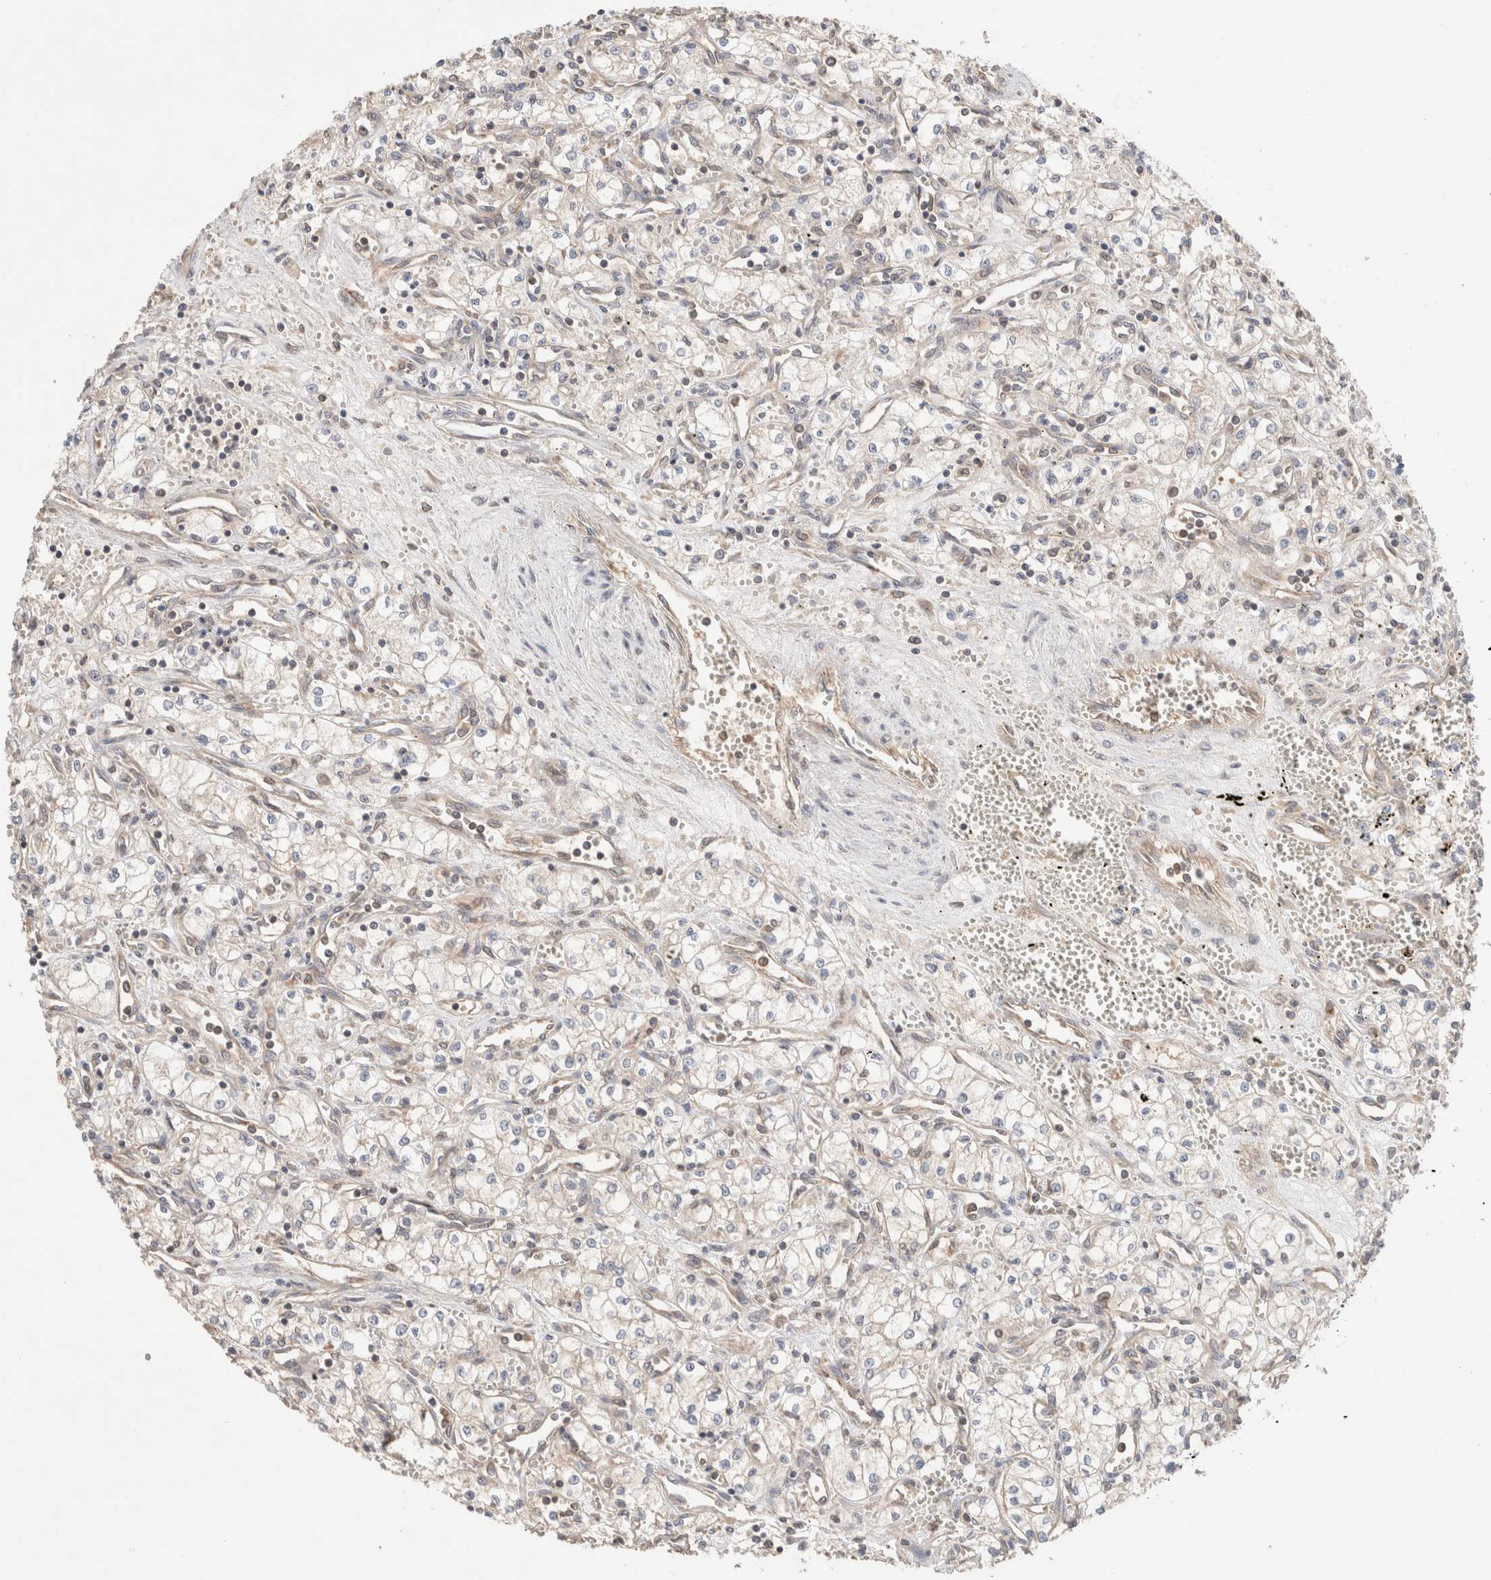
{"staining": {"intensity": "weak", "quantity": "<25%", "location": "cytoplasmic/membranous"}, "tissue": "renal cancer", "cell_type": "Tumor cells", "image_type": "cancer", "snomed": [{"axis": "morphology", "description": "Adenocarcinoma, NOS"}, {"axis": "topography", "description": "Kidney"}], "caption": "Protein analysis of renal adenocarcinoma demonstrates no significant positivity in tumor cells. (Brightfield microscopy of DAB (3,3'-diaminobenzidine) IHC at high magnification).", "gene": "SIKE1", "patient": {"sex": "male", "age": 59}}